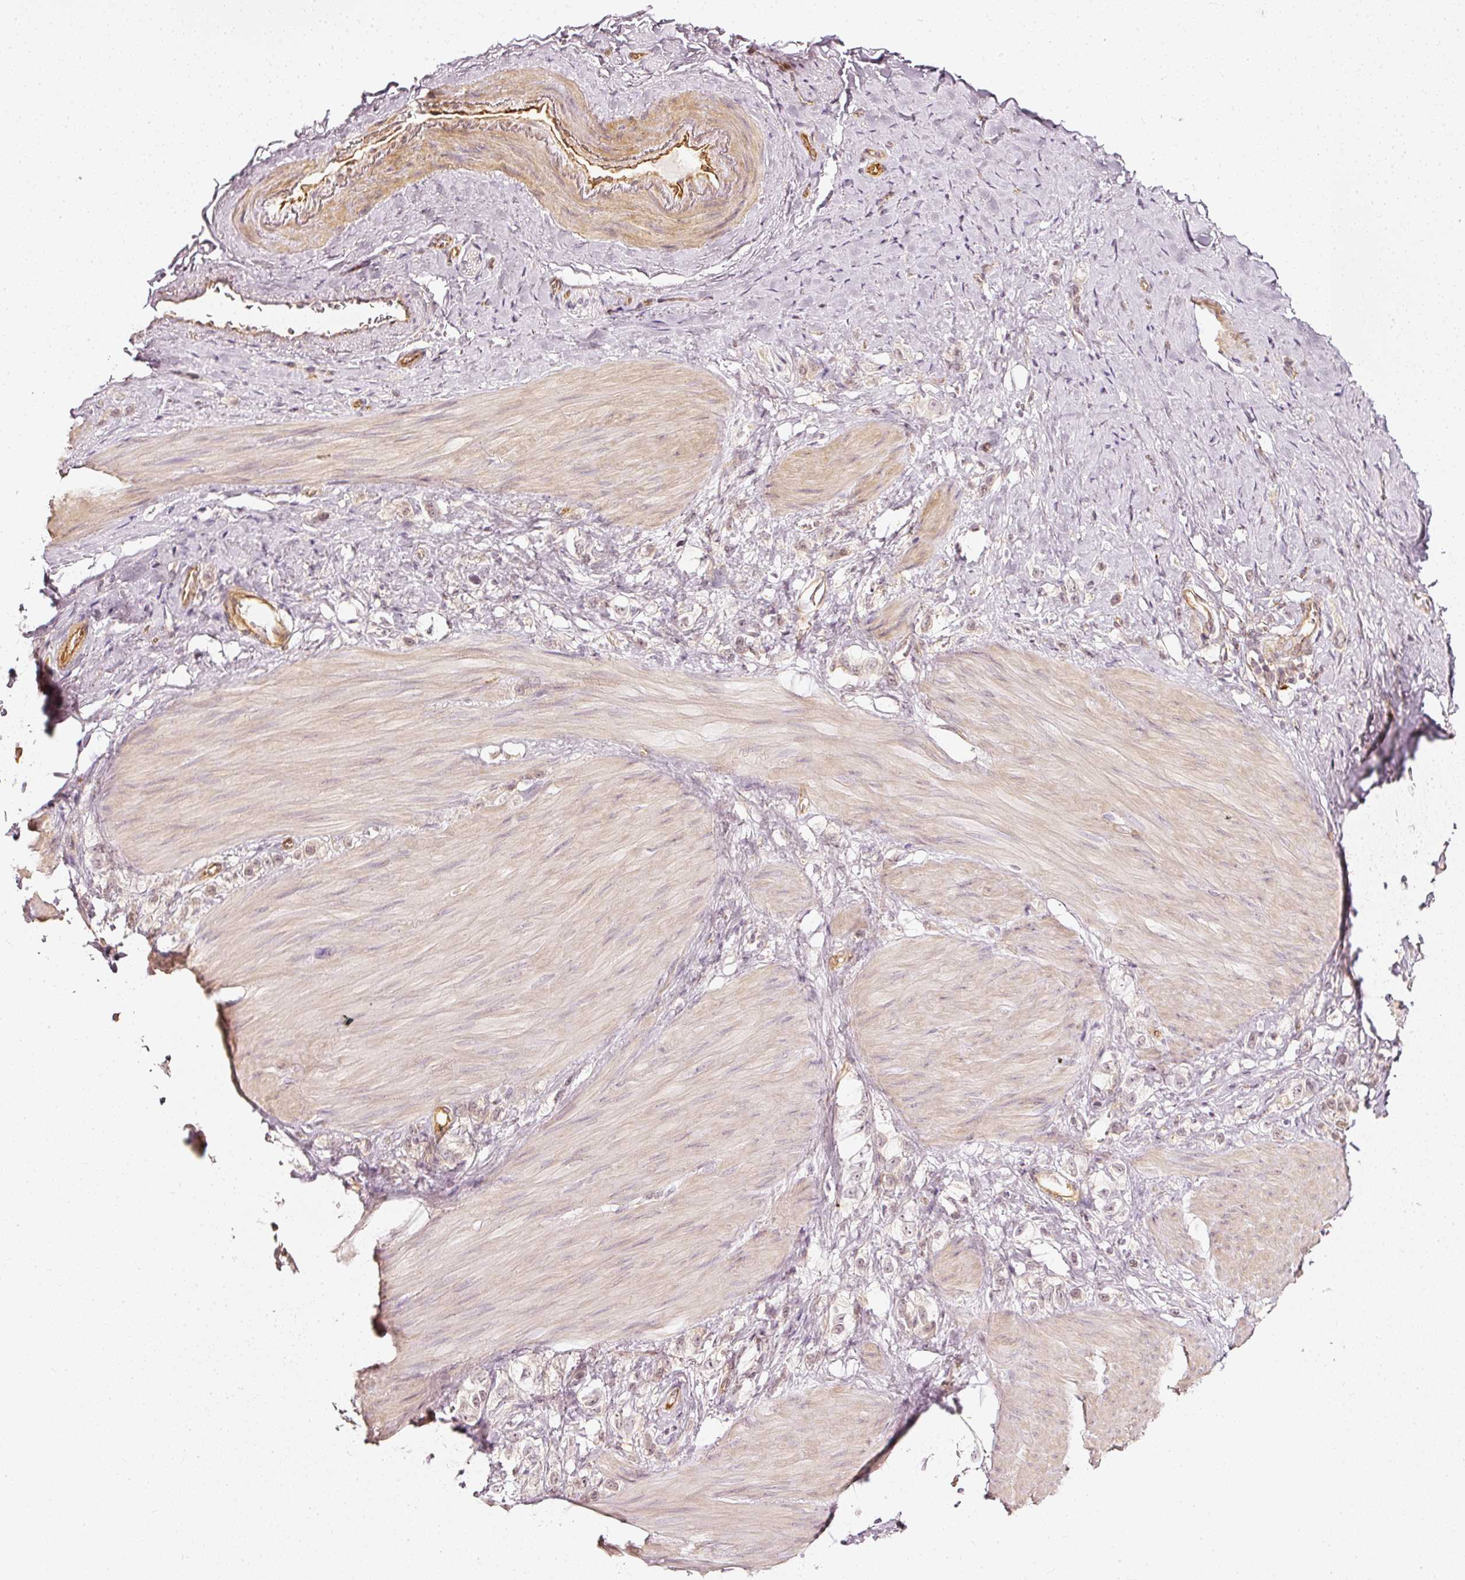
{"staining": {"intensity": "negative", "quantity": "none", "location": "none"}, "tissue": "stomach cancer", "cell_type": "Tumor cells", "image_type": "cancer", "snomed": [{"axis": "morphology", "description": "Adenocarcinoma, NOS"}, {"axis": "topography", "description": "Stomach"}], "caption": "The histopathology image exhibits no significant staining in tumor cells of stomach adenocarcinoma.", "gene": "DRD2", "patient": {"sex": "female", "age": 65}}